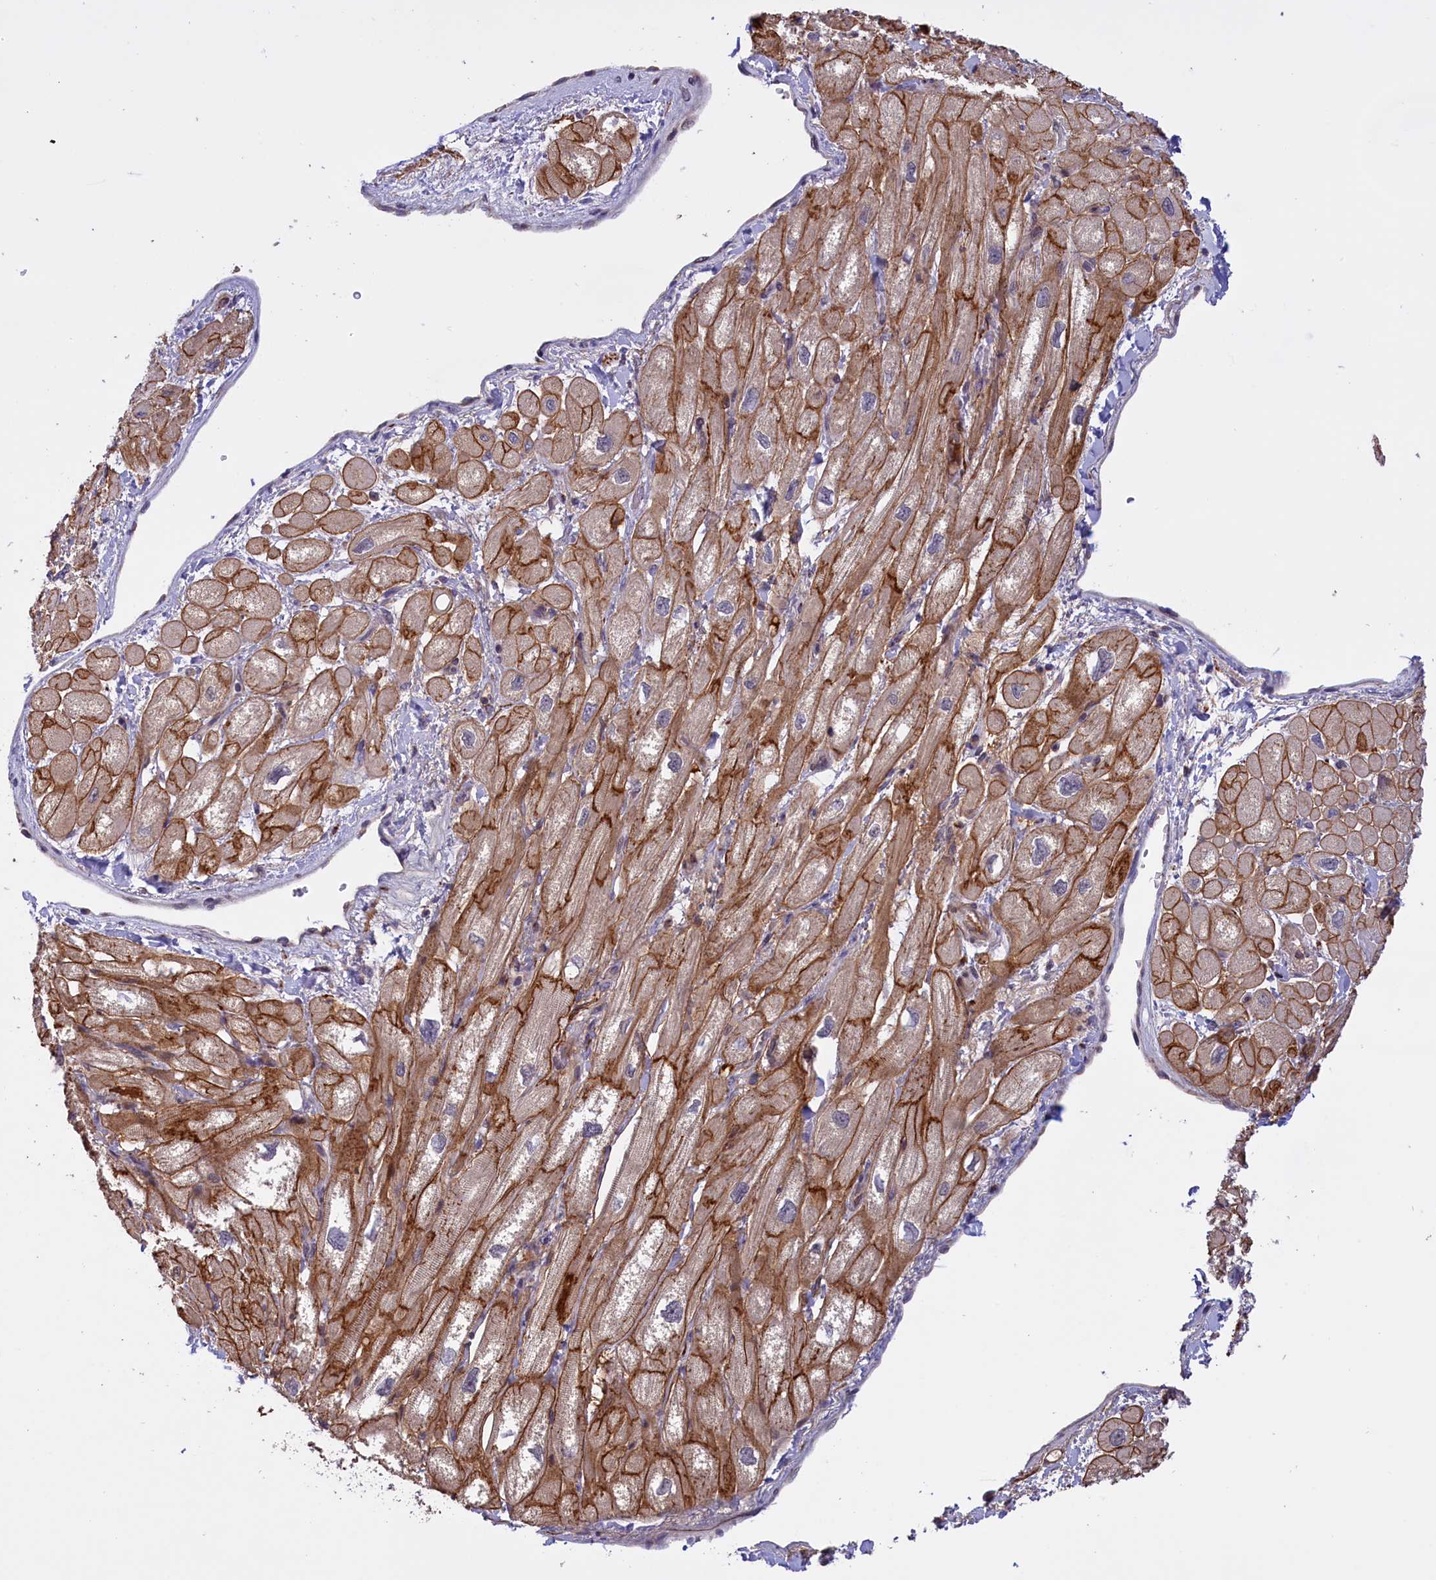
{"staining": {"intensity": "moderate", "quantity": "25%-75%", "location": "cytoplasmic/membranous"}, "tissue": "heart muscle", "cell_type": "Cardiomyocytes", "image_type": "normal", "snomed": [{"axis": "morphology", "description": "Normal tissue, NOS"}, {"axis": "topography", "description": "Heart"}], "caption": "Heart muscle stained with DAB (3,3'-diaminobenzidine) IHC exhibits medium levels of moderate cytoplasmic/membranous expression in about 25%-75% of cardiomyocytes.", "gene": "RRAD", "patient": {"sex": "male", "age": 65}}